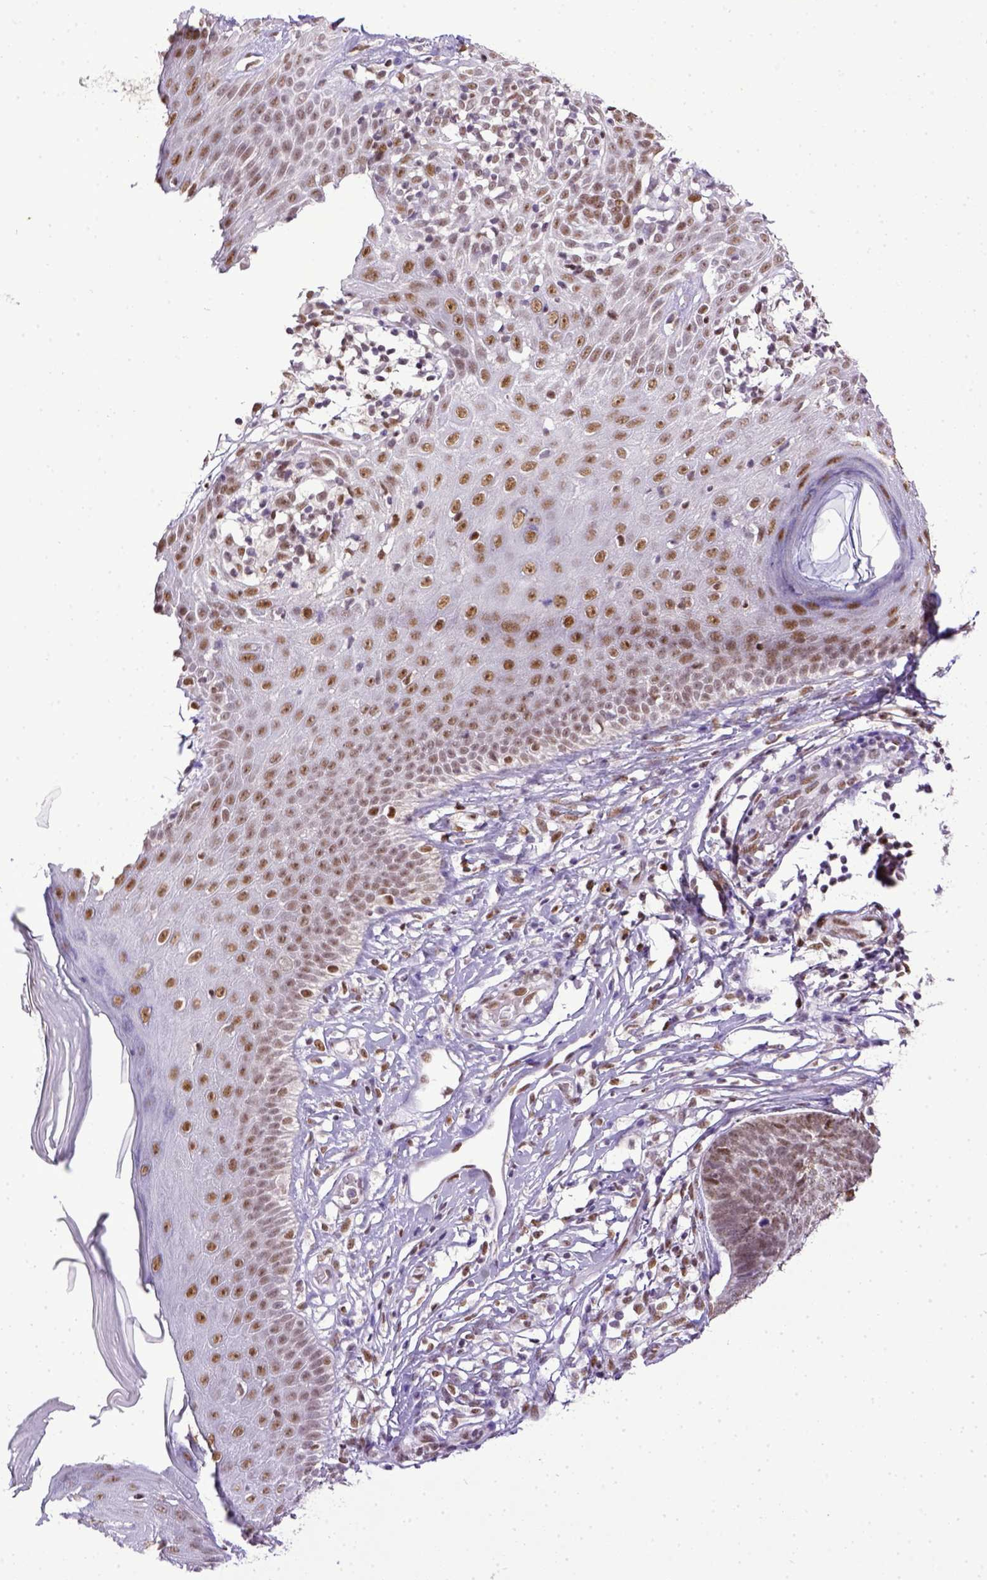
{"staining": {"intensity": "weak", "quantity": ">75%", "location": "nuclear"}, "tissue": "skin cancer", "cell_type": "Tumor cells", "image_type": "cancer", "snomed": [{"axis": "morphology", "description": "Basal cell carcinoma"}, {"axis": "topography", "description": "Skin"}], "caption": "This is an image of IHC staining of skin cancer, which shows weak expression in the nuclear of tumor cells.", "gene": "ERCC1", "patient": {"sex": "male", "age": 85}}